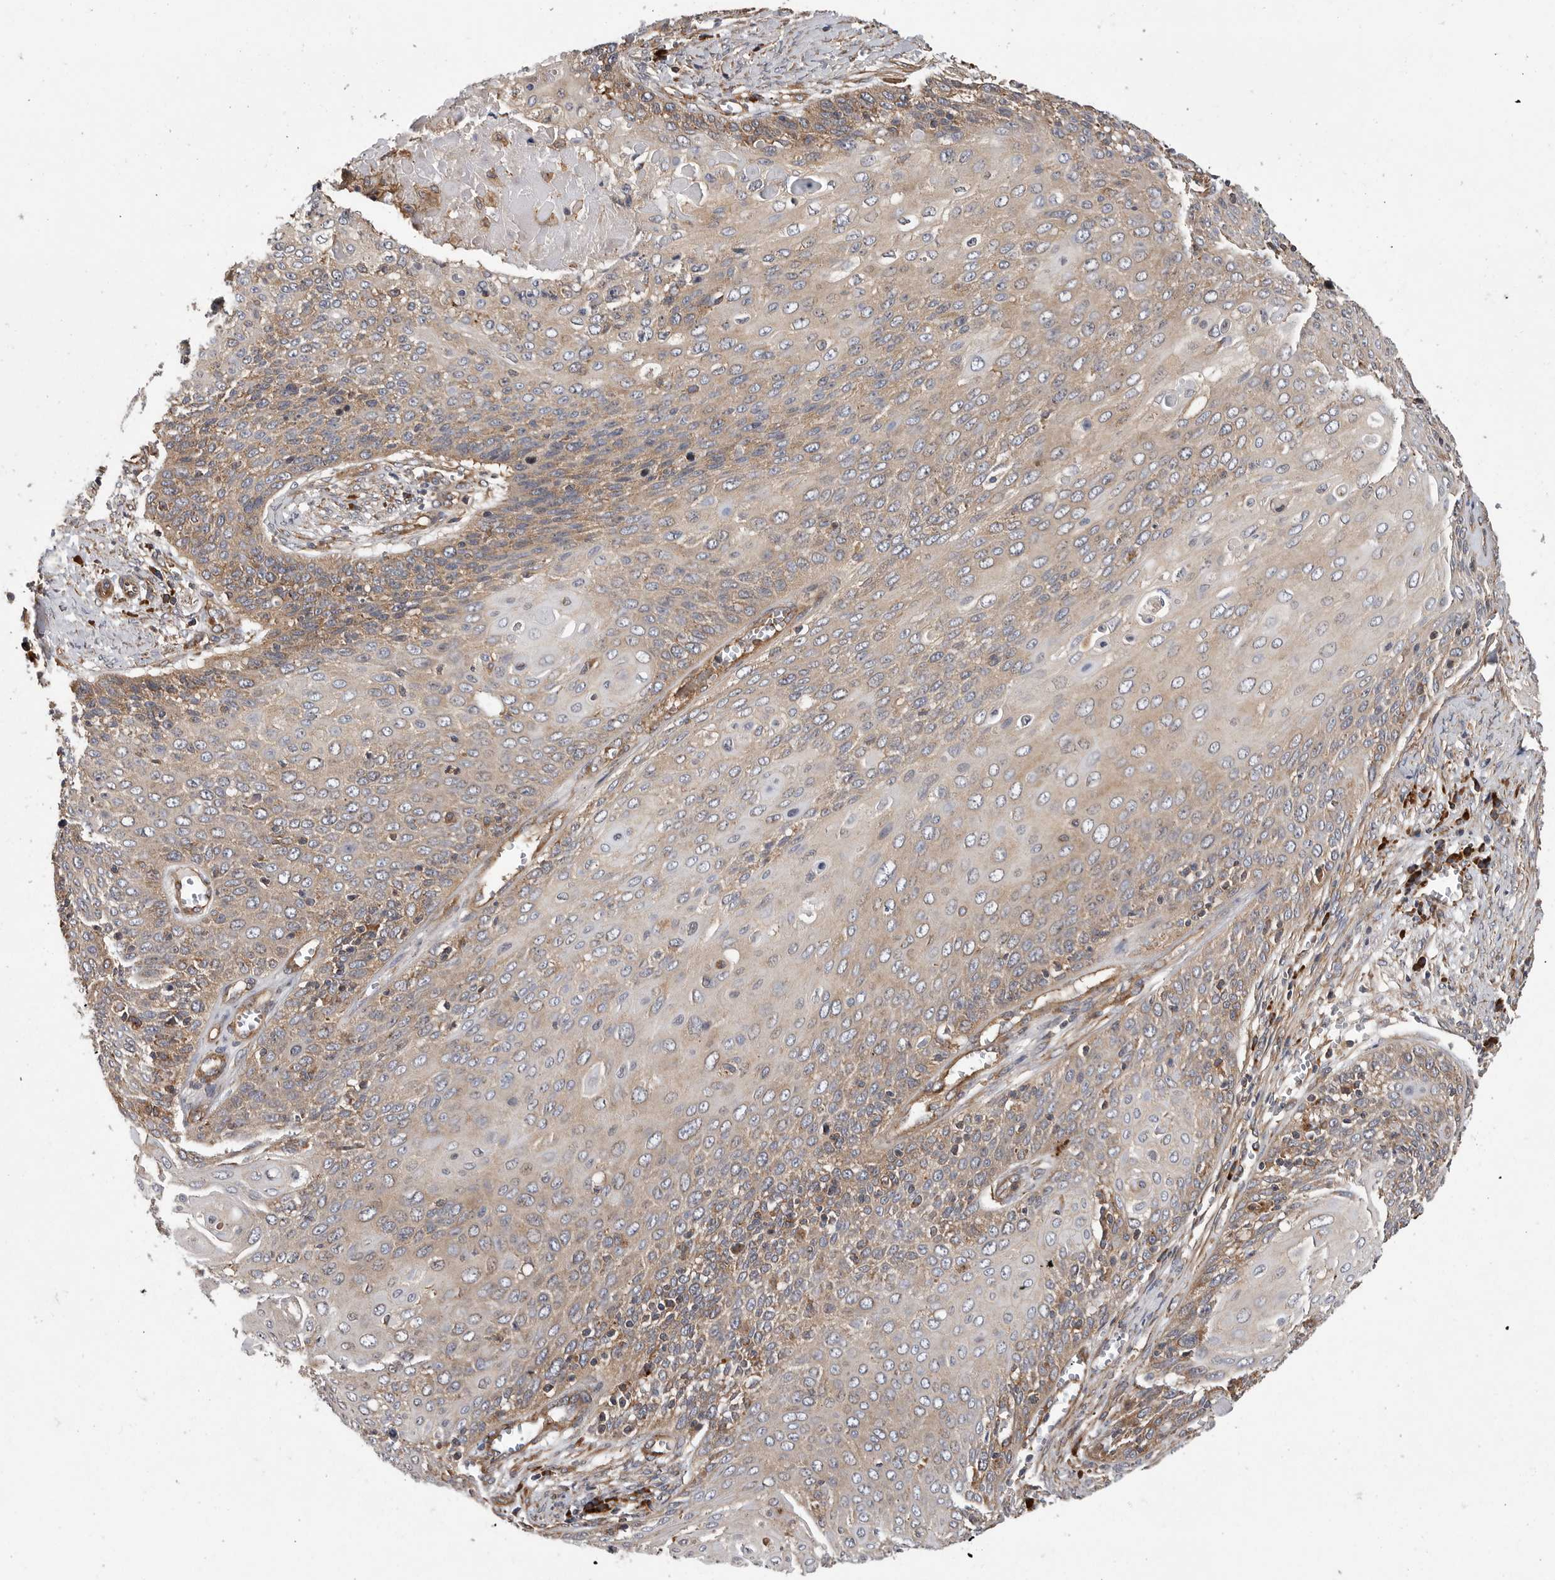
{"staining": {"intensity": "weak", "quantity": ">75%", "location": "cytoplasmic/membranous"}, "tissue": "cervical cancer", "cell_type": "Tumor cells", "image_type": "cancer", "snomed": [{"axis": "morphology", "description": "Squamous cell carcinoma, NOS"}, {"axis": "topography", "description": "Cervix"}], "caption": "This image exhibits immunohistochemistry staining of cervical cancer (squamous cell carcinoma), with low weak cytoplasmic/membranous staining in about >75% of tumor cells.", "gene": "OXR1", "patient": {"sex": "female", "age": 39}}